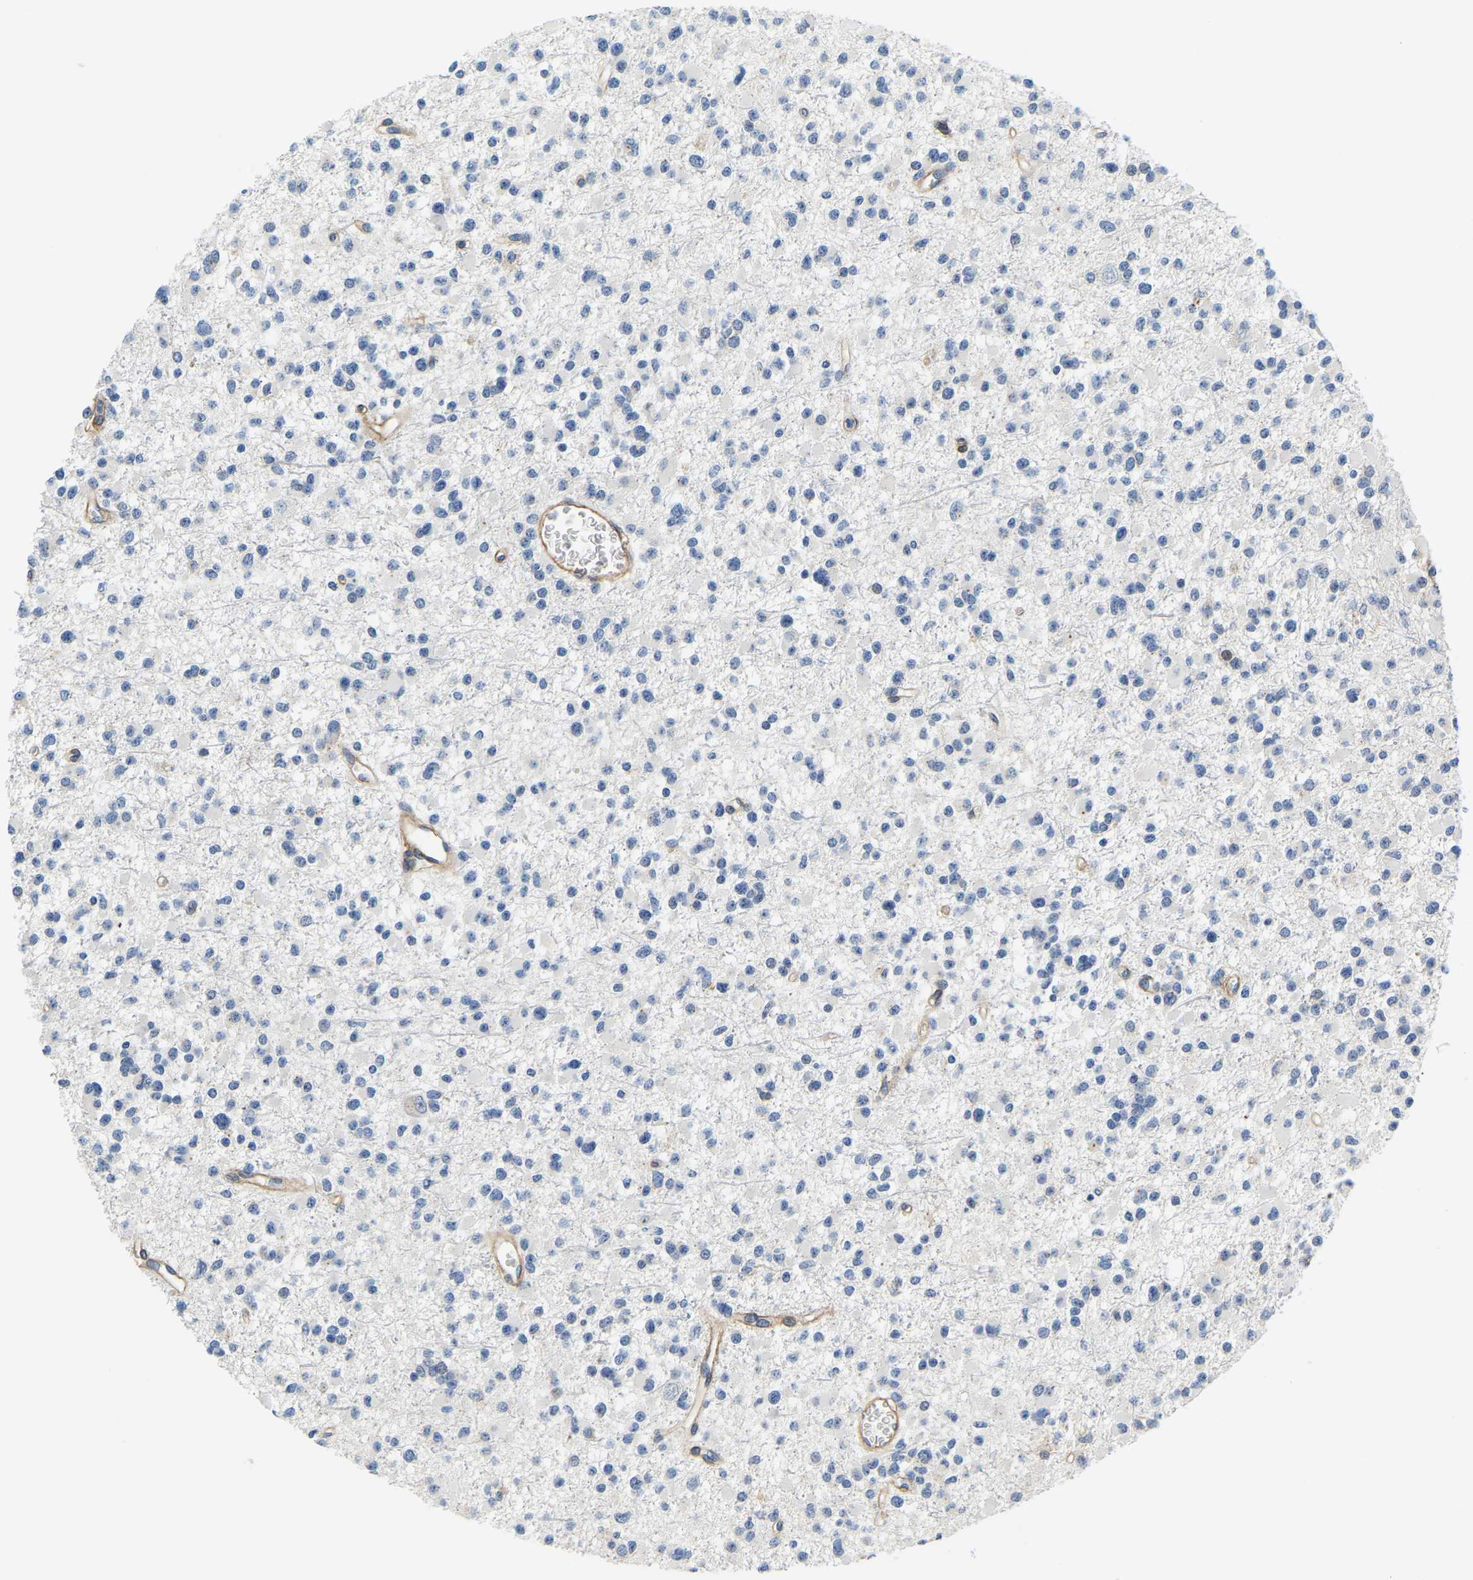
{"staining": {"intensity": "negative", "quantity": "none", "location": "none"}, "tissue": "glioma", "cell_type": "Tumor cells", "image_type": "cancer", "snomed": [{"axis": "morphology", "description": "Glioma, malignant, Low grade"}, {"axis": "topography", "description": "Brain"}], "caption": "Low-grade glioma (malignant) stained for a protein using immunohistochemistry exhibits no staining tumor cells.", "gene": "LIAS", "patient": {"sex": "female", "age": 22}}